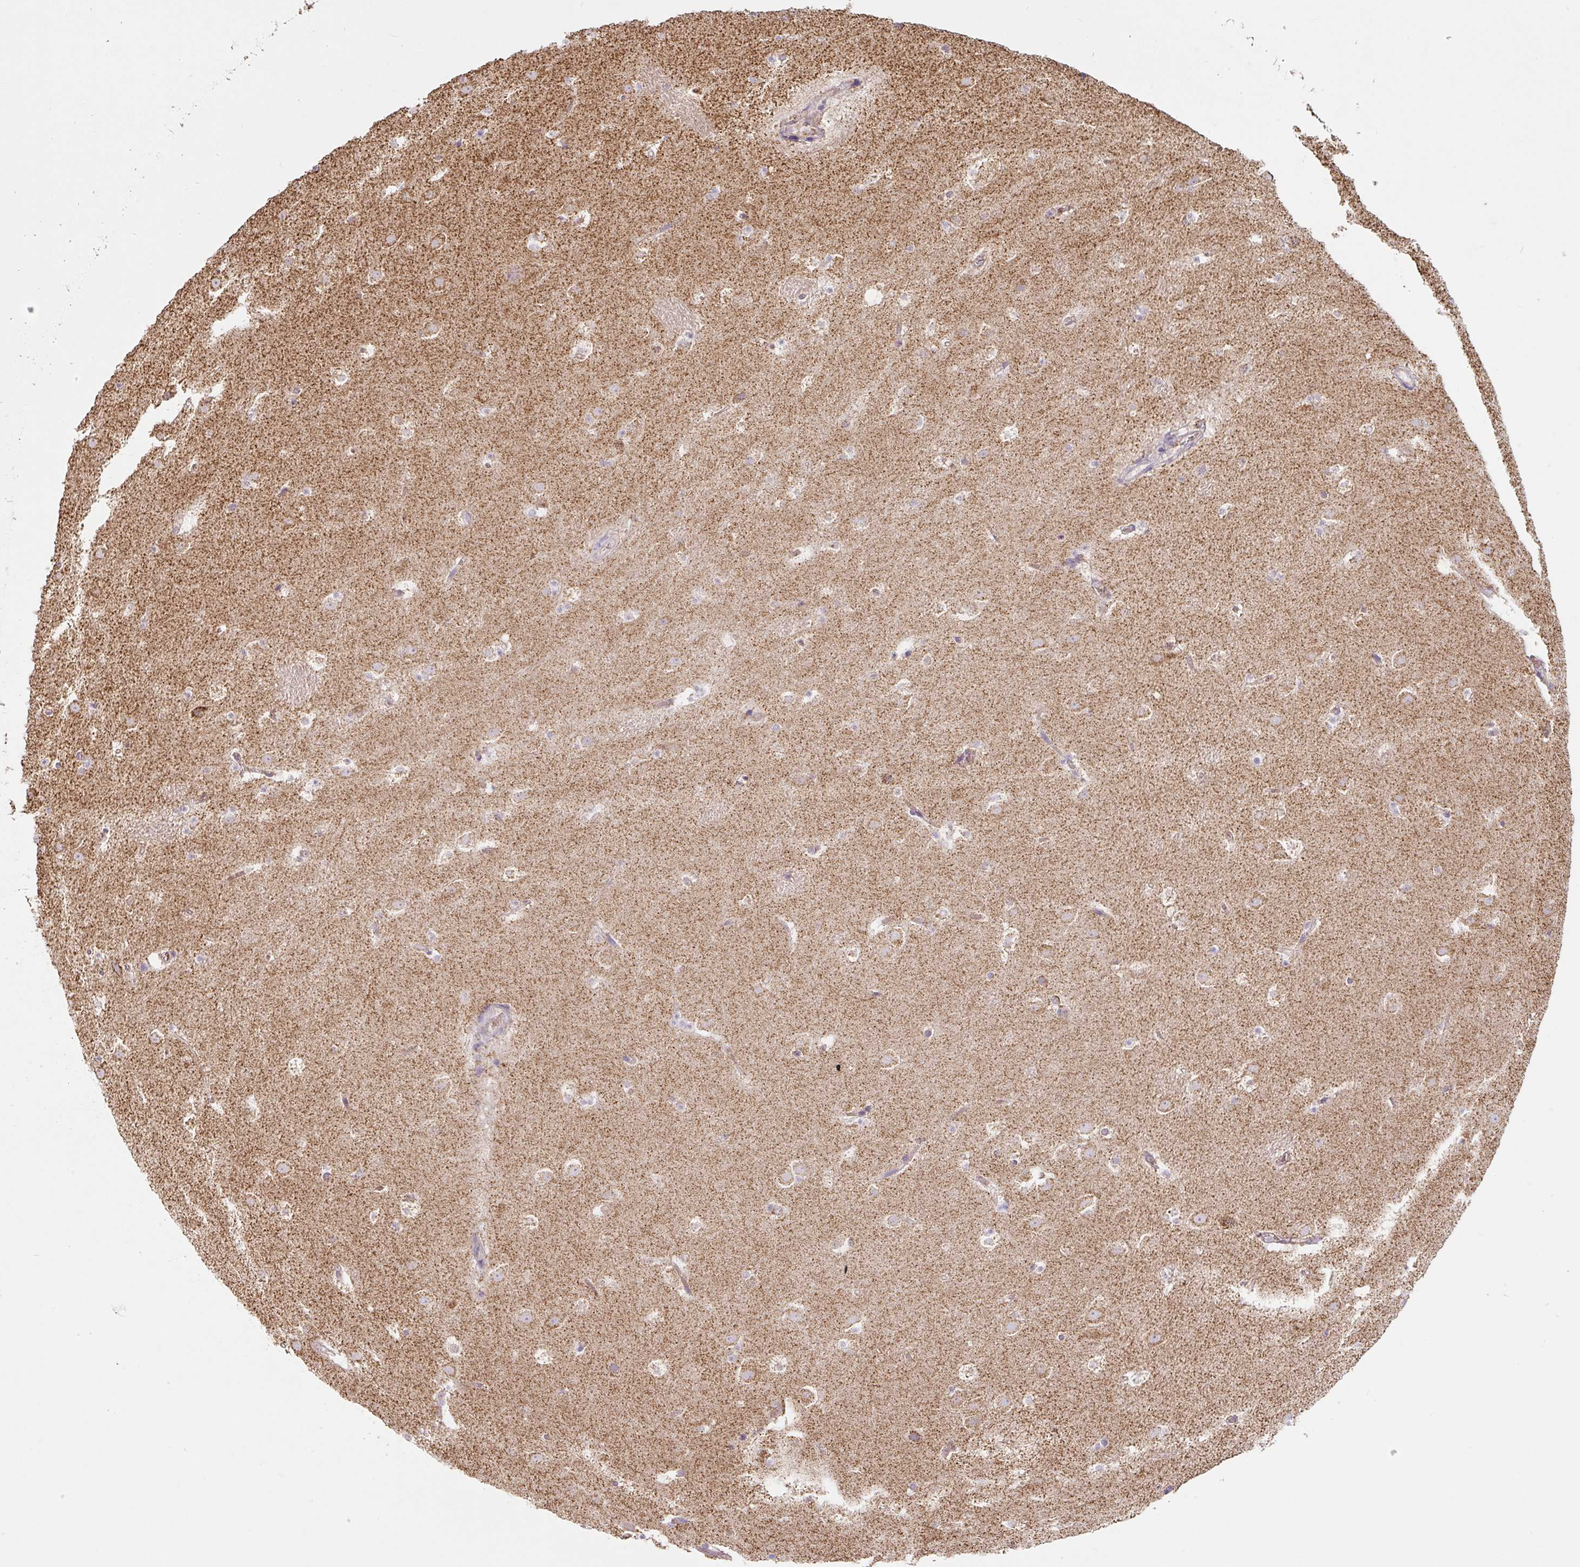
{"staining": {"intensity": "negative", "quantity": "none", "location": "none"}, "tissue": "caudate", "cell_type": "Glial cells", "image_type": "normal", "snomed": [{"axis": "morphology", "description": "Normal tissue, NOS"}, {"axis": "topography", "description": "Lateral ventricle wall"}], "caption": "High power microscopy micrograph of an IHC photomicrograph of benign caudate, revealing no significant staining in glial cells.", "gene": "MT", "patient": {"sex": "male", "age": 37}}